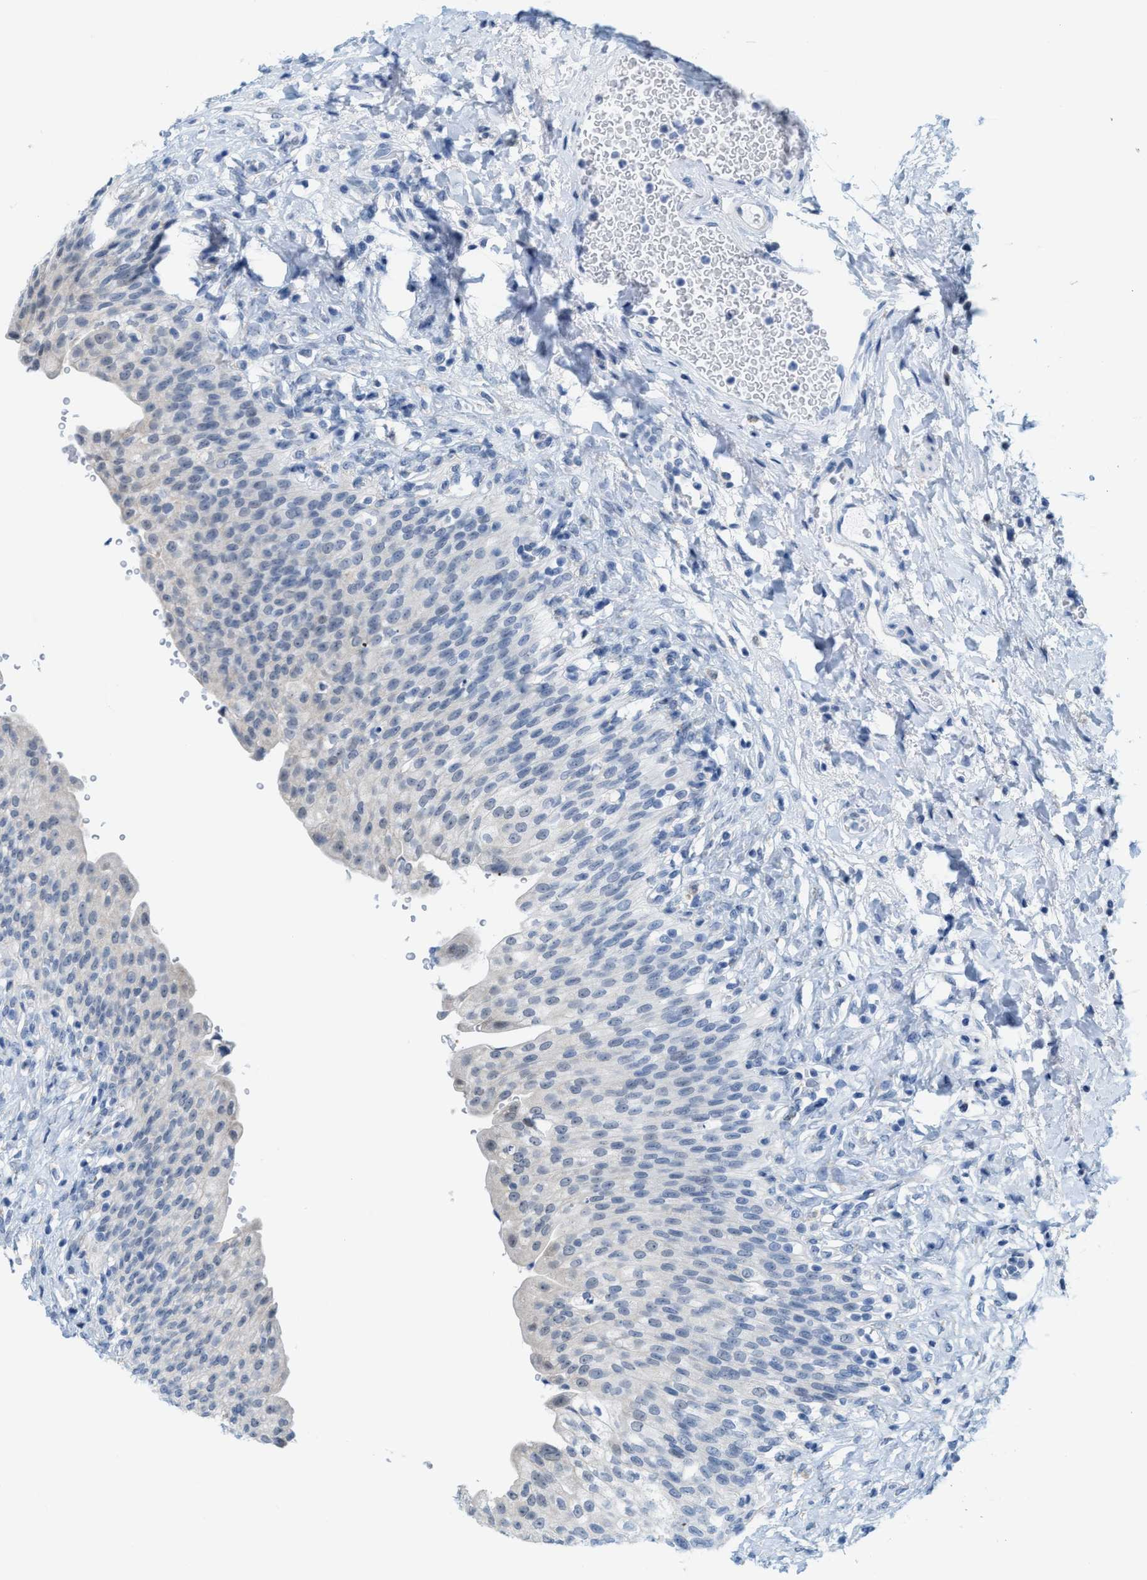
{"staining": {"intensity": "negative", "quantity": "none", "location": "none"}, "tissue": "urinary bladder", "cell_type": "Urothelial cells", "image_type": "normal", "snomed": [{"axis": "morphology", "description": "Urothelial carcinoma, High grade"}, {"axis": "topography", "description": "Urinary bladder"}], "caption": "Immunohistochemistry (IHC) histopathology image of unremarkable human urinary bladder stained for a protein (brown), which displays no positivity in urothelial cells.", "gene": "KIFC3", "patient": {"sex": "male", "age": 46}}